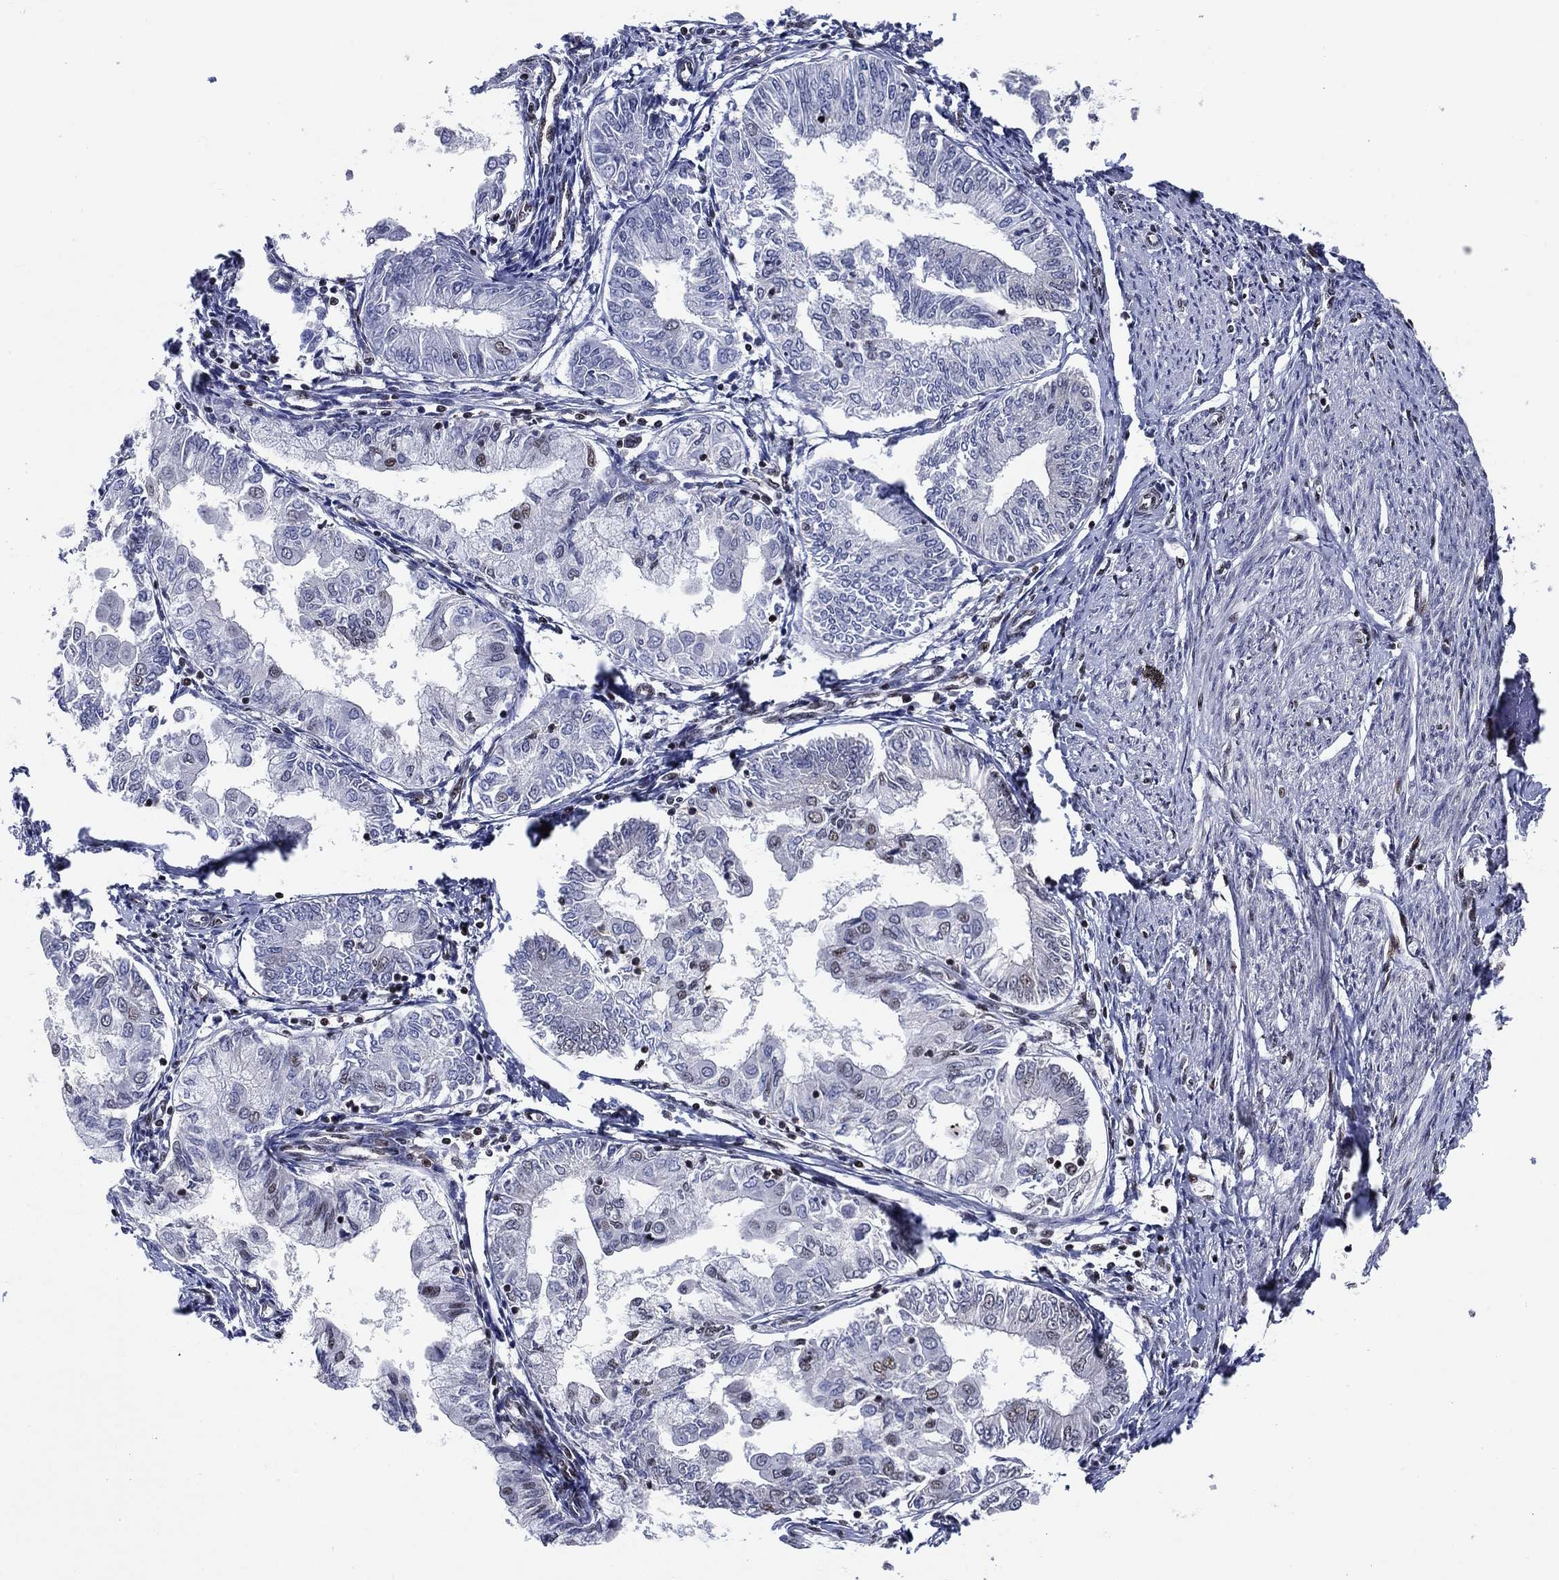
{"staining": {"intensity": "moderate", "quantity": "<25%", "location": "nuclear"}, "tissue": "endometrial cancer", "cell_type": "Tumor cells", "image_type": "cancer", "snomed": [{"axis": "morphology", "description": "Adenocarcinoma, NOS"}, {"axis": "topography", "description": "Endometrium"}], "caption": "Moderate nuclear protein positivity is seen in approximately <25% of tumor cells in adenocarcinoma (endometrial).", "gene": "RPRD1B", "patient": {"sex": "female", "age": 68}}